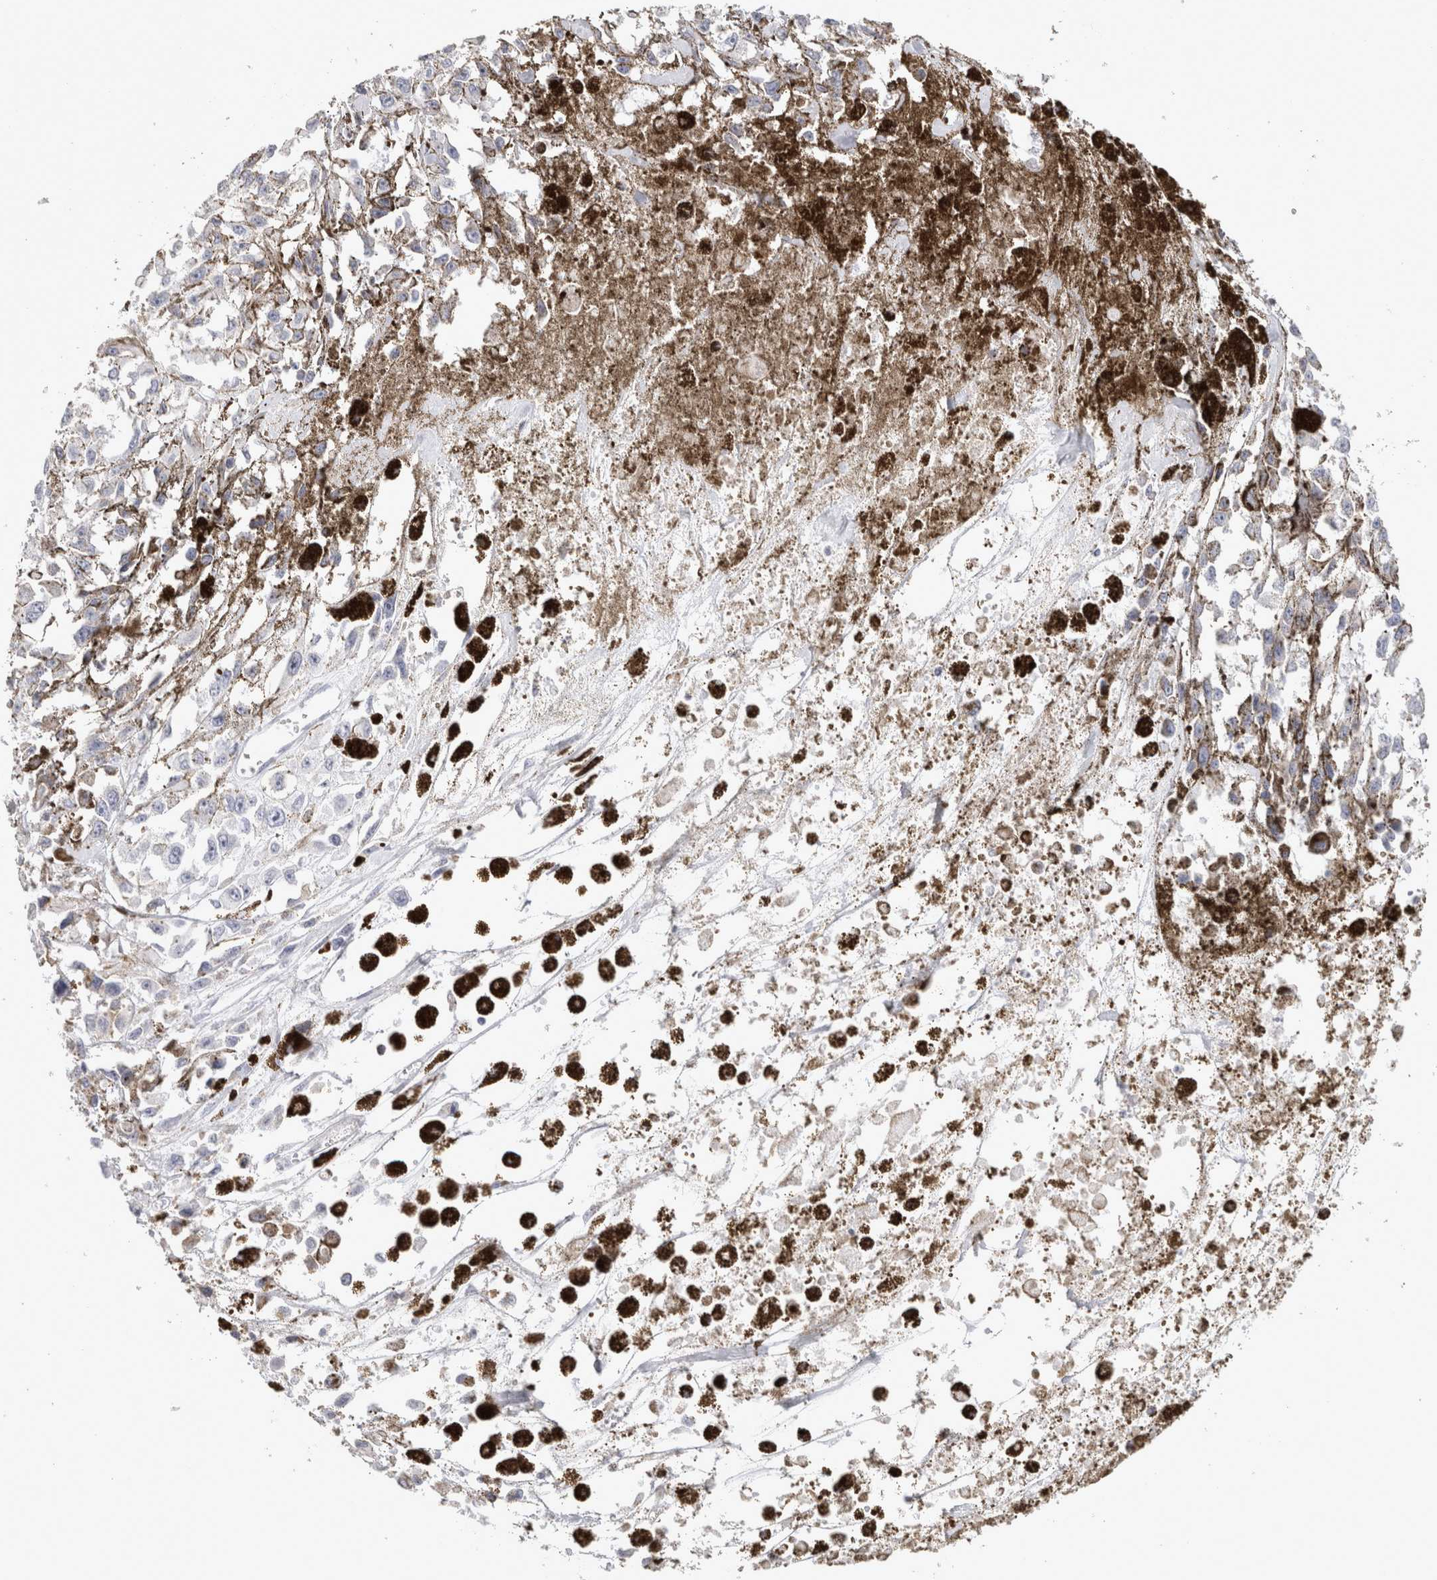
{"staining": {"intensity": "negative", "quantity": "none", "location": "none"}, "tissue": "melanoma", "cell_type": "Tumor cells", "image_type": "cancer", "snomed": [{"axis": "morphology", "description": "Malignant melanoma, Metastatic site"}, {"axis": "topography", "description": "Lymph node"}], "caption": "Protein analysis of melanoma shows no significant staining in tumor cells. (DAB IHC visualized using brightfield microscopy, high magnification).", "gene": "GARIN1A", "patient": {"sex": "male", "age": 59}}